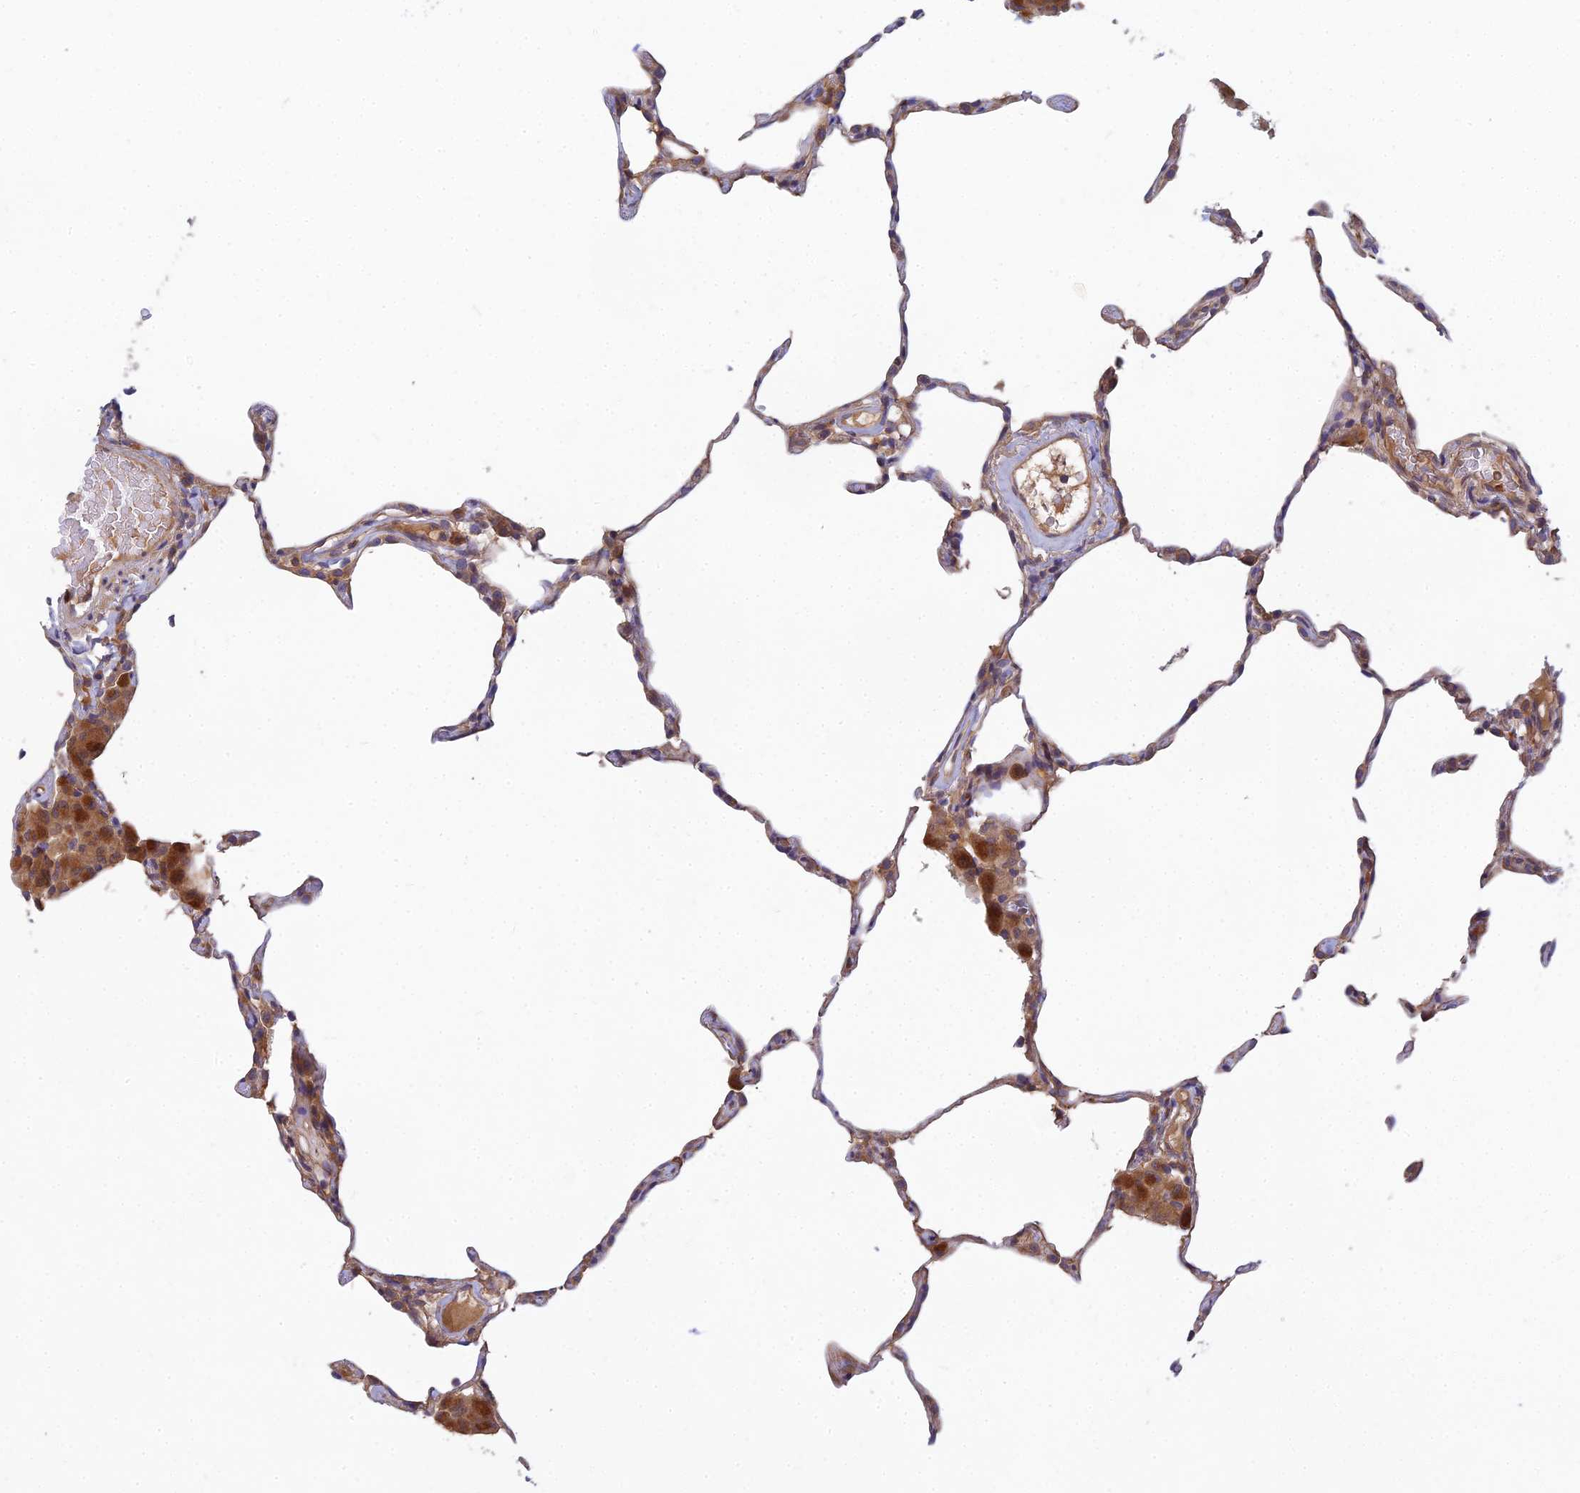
{"staining": {"intensity": "weak", "quantity": "25%-75%", "location": "cytoplasmic/membranous"}, "tissue": "lung", "cell_type": "Alveolar cells", "image_type": "normal", "snomed": [{"axis": "morphology", "description": "Normal tissue, NOS"}, {"axis": "topography", "description": "Lung"}], "caption": "About 25%-75% of alveolar cells in unremarkable lung reveal weak cytoplasmic/membranous protein positivity as visualized by brown immunohistochemical staining.", "gene": "FAM151B", "patient": {"sex": "female", "age": 57}}